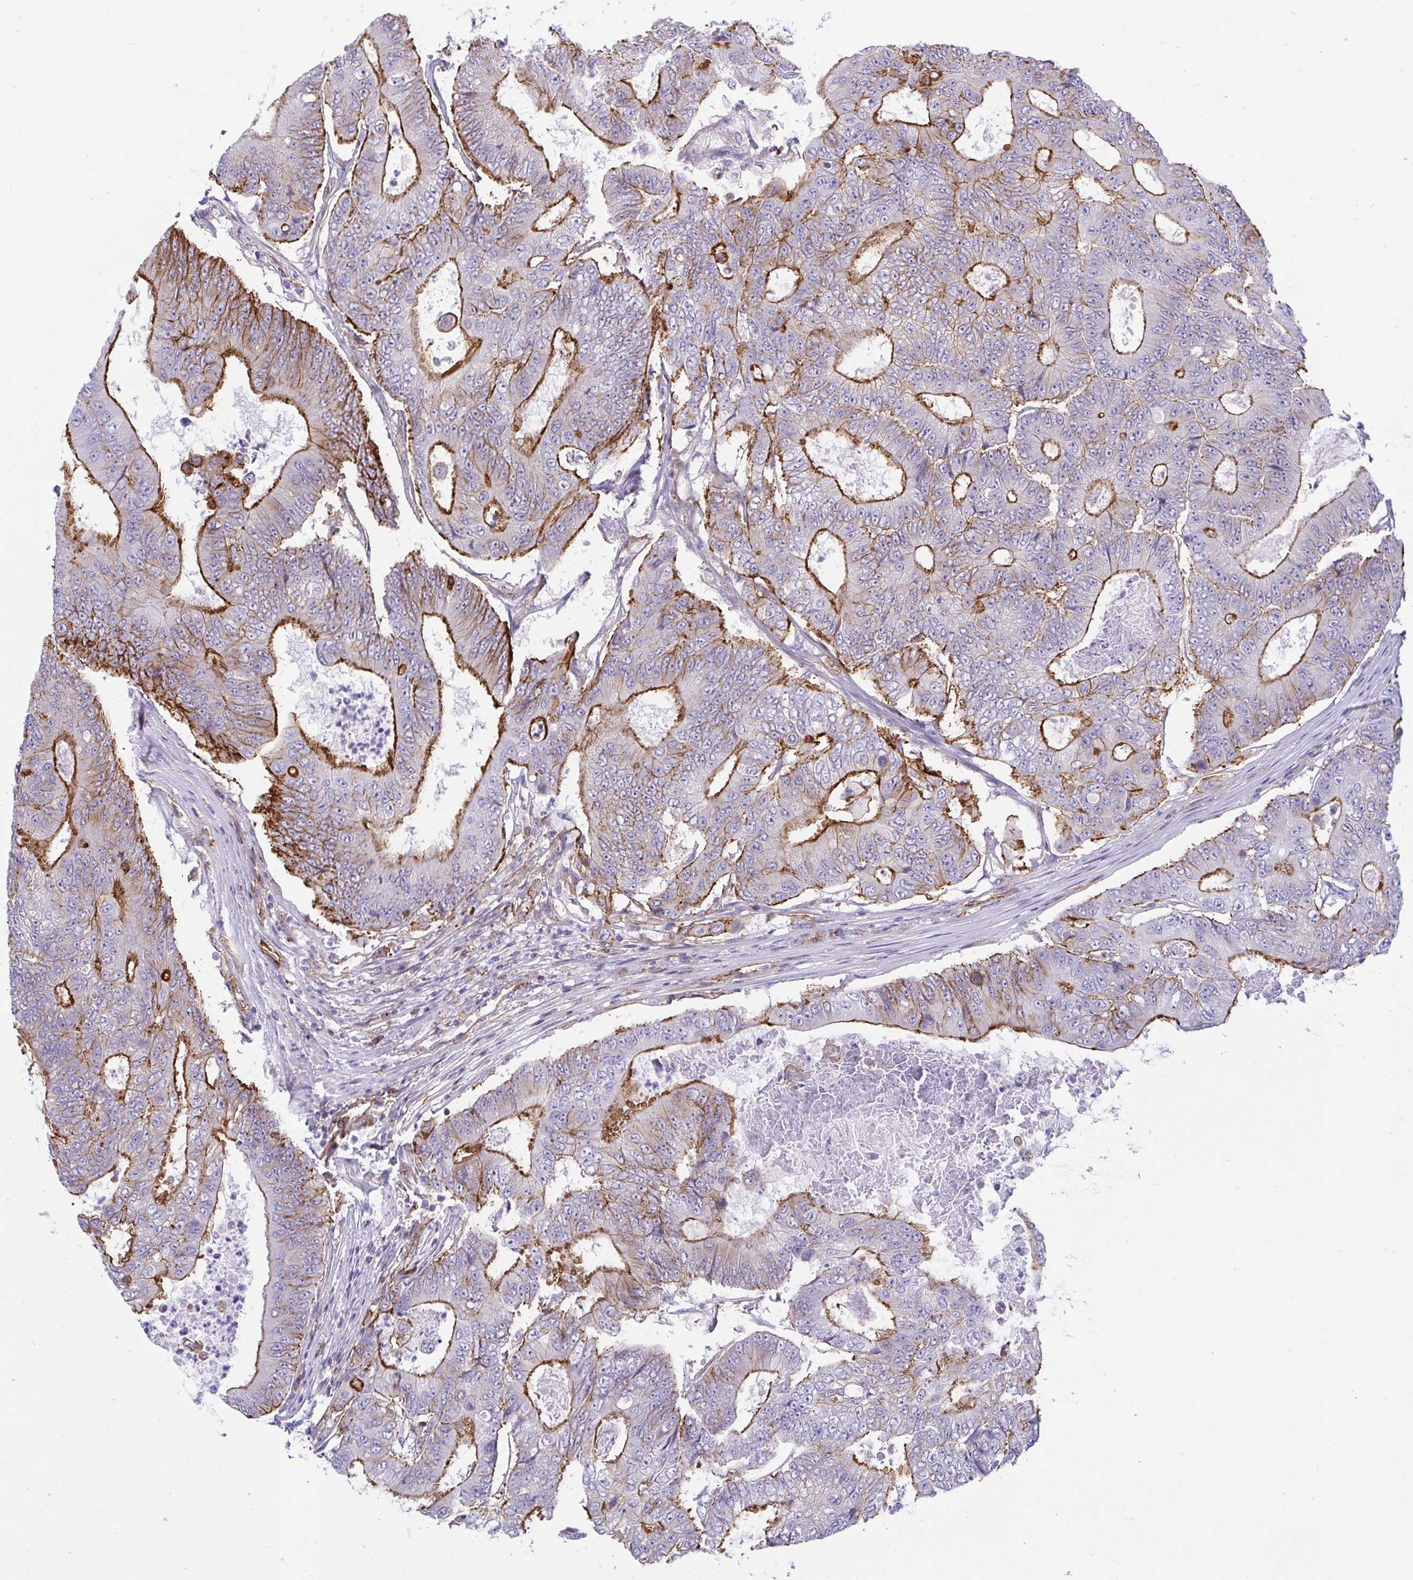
{"staining": {"intensity": "moderate", "quantity": "25%-75%", "location": "cytoplasmic/membranous"}, "tissue": "colorectal cancer", "cell_type": "Tumor cells", "image_type": "cancer", "snomed": [{"axis": "morphology", "description": "Adenocarcinoma, NOS"}, {"axis": "topography", "description": "Colon"}], "caption": "Immunohistochemical staining of colorectal cancer reveals moderate cytoplasmic/membranous protein positivity in about 25%-75% of tumor cells.", "gene": "LIMA1", "patient": {"sex": "female", "age": 48}}